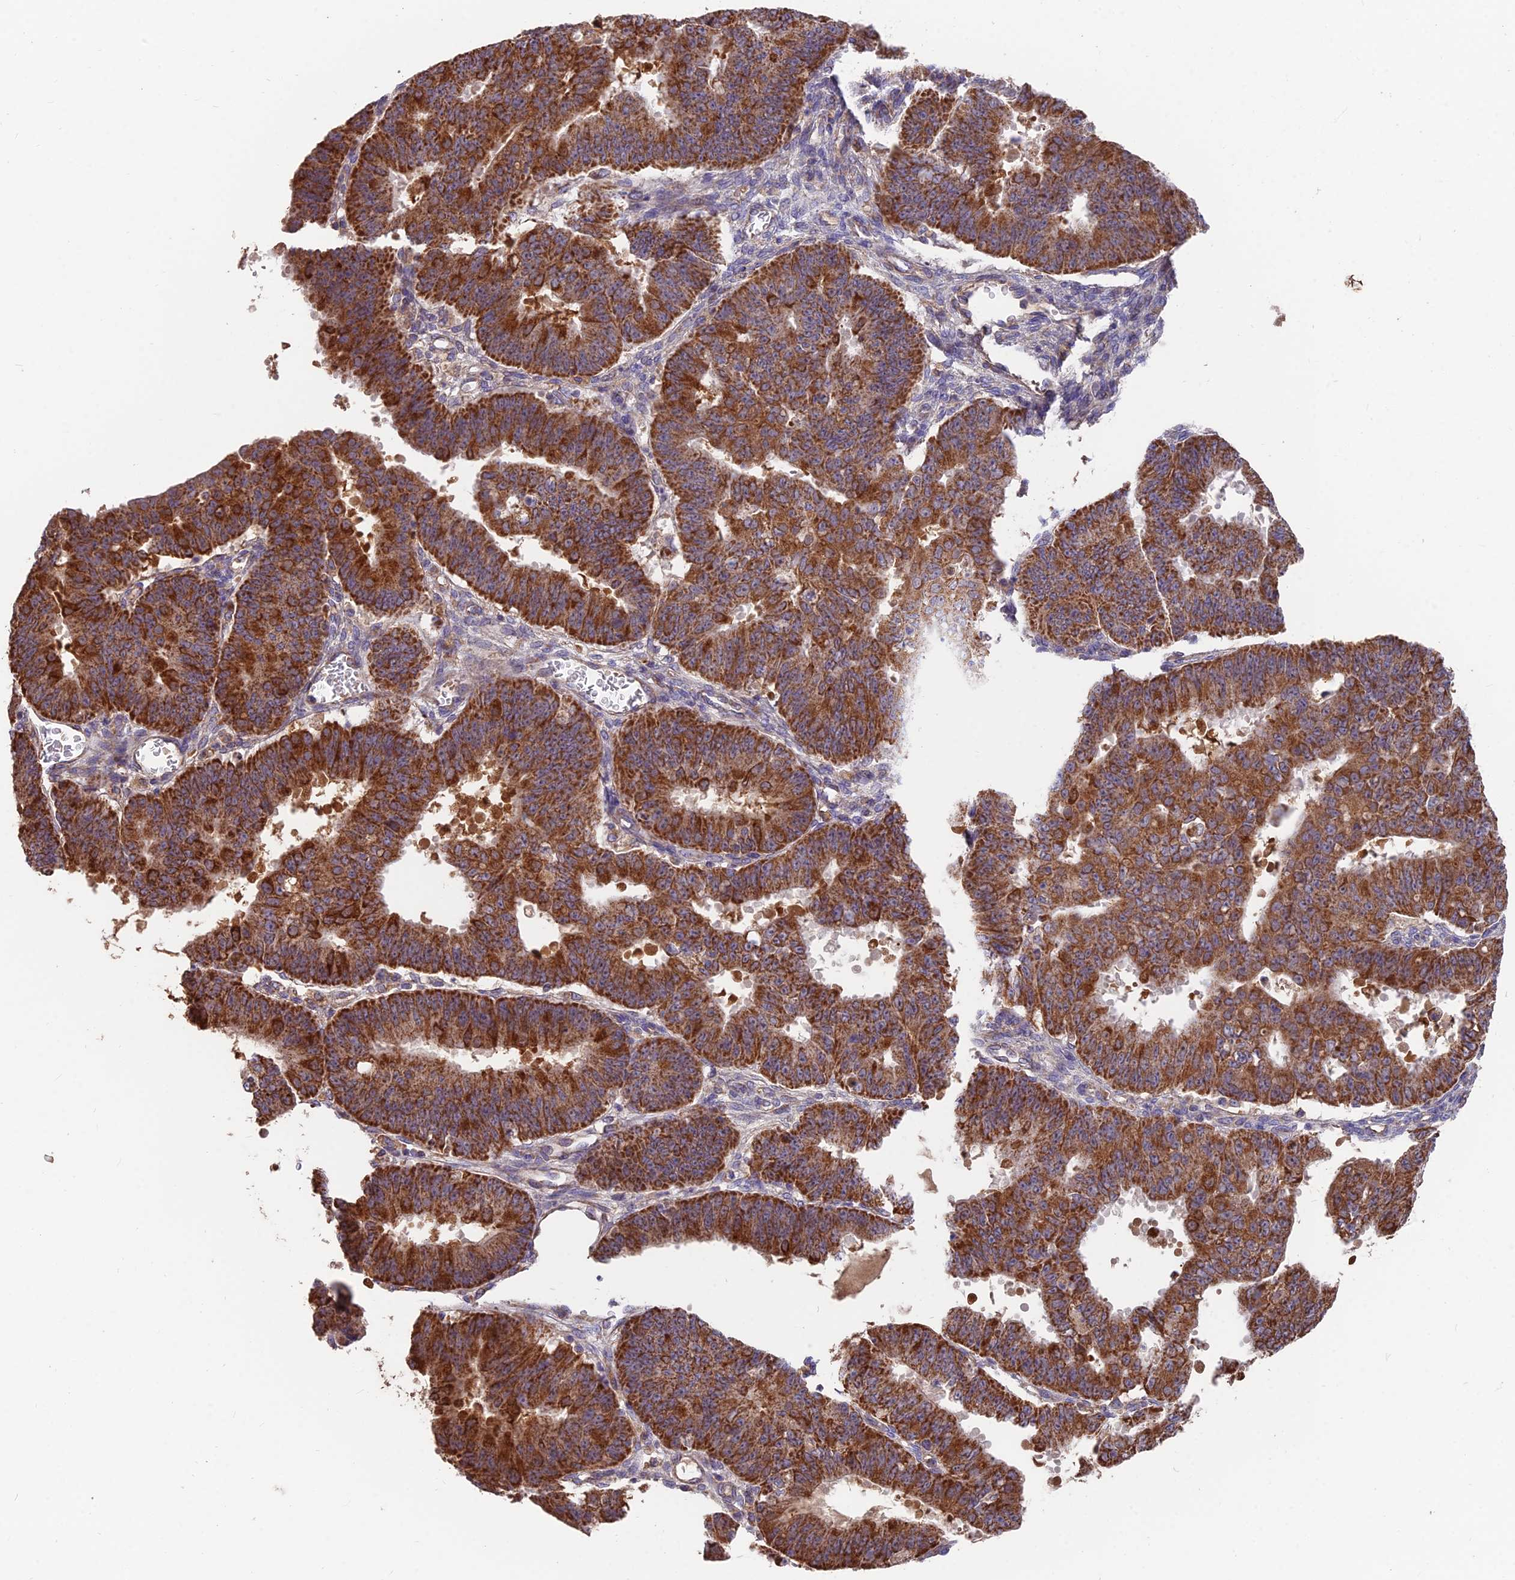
{"staining": {"intensity": "strong", "quantity": ">75%", "location": "cytoplasmic/membranous"}, "tissue": "ovarian cancer", "cell_type": "Tumor cells", "image_type": "cancer", "snomed": [{"axis": "morphology", "description": "Carcinoma, endometroid"}, {"axis": "topography", "description": "Appendix"}, {"axis": "topography", "description": "Ovary"}], "caption": "Immunohistochemical staining of ovarian endometroid carcinoma reveals high levels of strong cytoplasmic/membranous protein expression in about >75% of tumor cells.", "gene": "IFT22", "patient": {"sex": "female", "age": 42}}